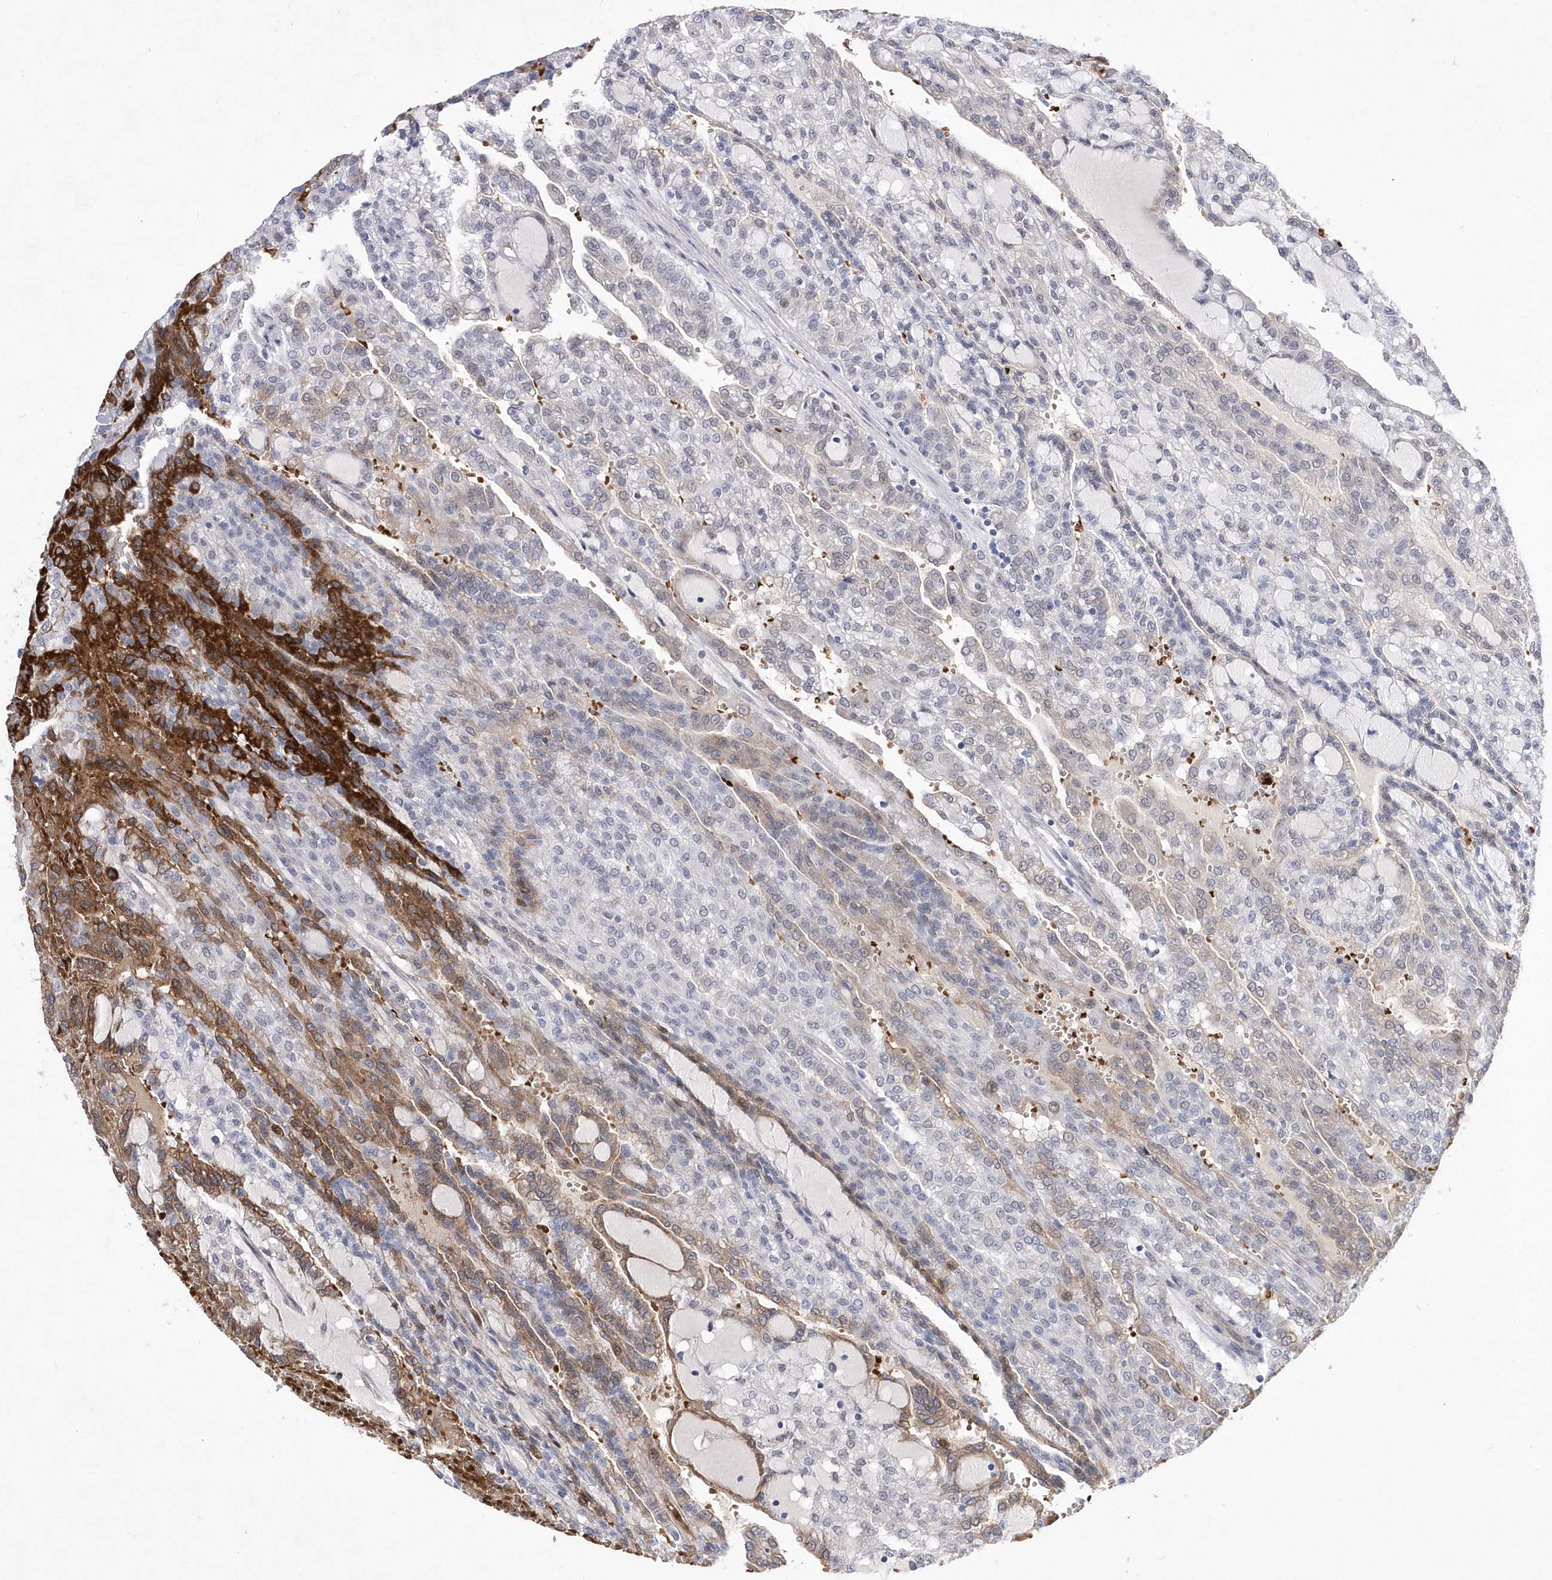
{"staining": {"intensity": "moderate", "quantity": "<25%", "location": "cytoplasmic/membranous"}, "tissue": "renal cancer", "cell_type": "Tumor cells", "image_type": "cancer", "snomed": [{"axis": "morphology", "description": "Adenocarcinoma, NOS"}, {"axis": "topography", "description": "Kidney"}], "caption": "Renal adenocarcinoma tissue displays moderate cytoplasmic/membranous staining in approximately <25% of tumor cells", "gene": "ZNF875", "patient": {"sex": "male", "age": 63}}